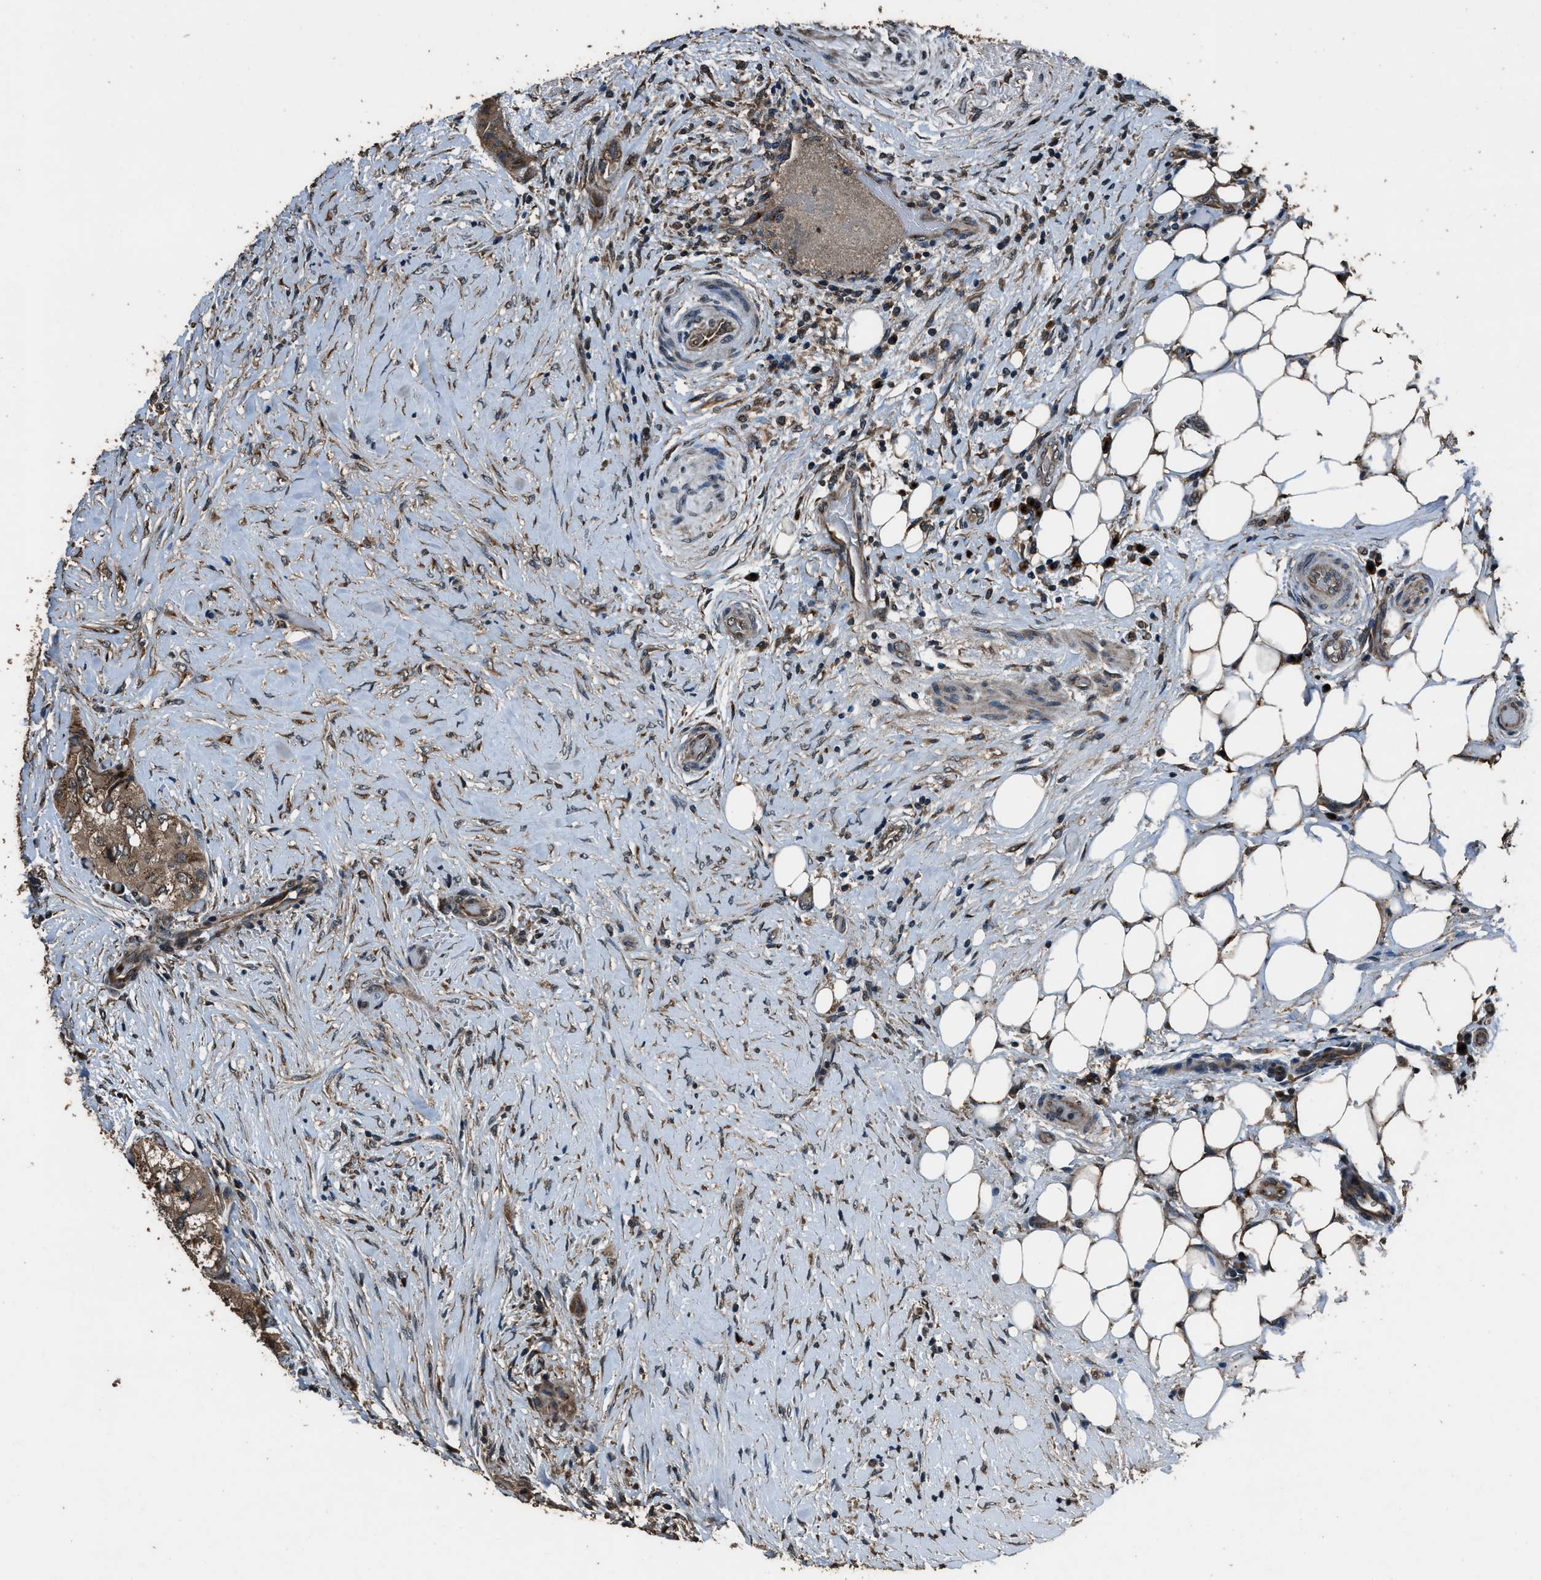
{"staining": {"intensity": "moderate", "quantity": ">75%", "location": "cytoplasmic/membranous"}, "tissue": "thyroid cancer", "cell_type": "Tumor cells", "image_type": "cancer", "snomed": [{"axis": "morphology", "description": "Papillary adenocarcinoma, NOS"}, {"axis": "topography", "description": "Thyroid gland"}], "caption": "Immunohistochemistry (IHC) photomicrograph of neoplastic tissue: thyroid papillary adenocarcinoma stained using immunohistochemistry (IHC) displays medium levels of moderate protein expression localized specifically in the cytoplasmic/membranous of tumor cells, appearing as a cytoplasmic/membranous brown color.", "gene": "SLC38A10", "patient": {"sex": "female", "age": 59}}